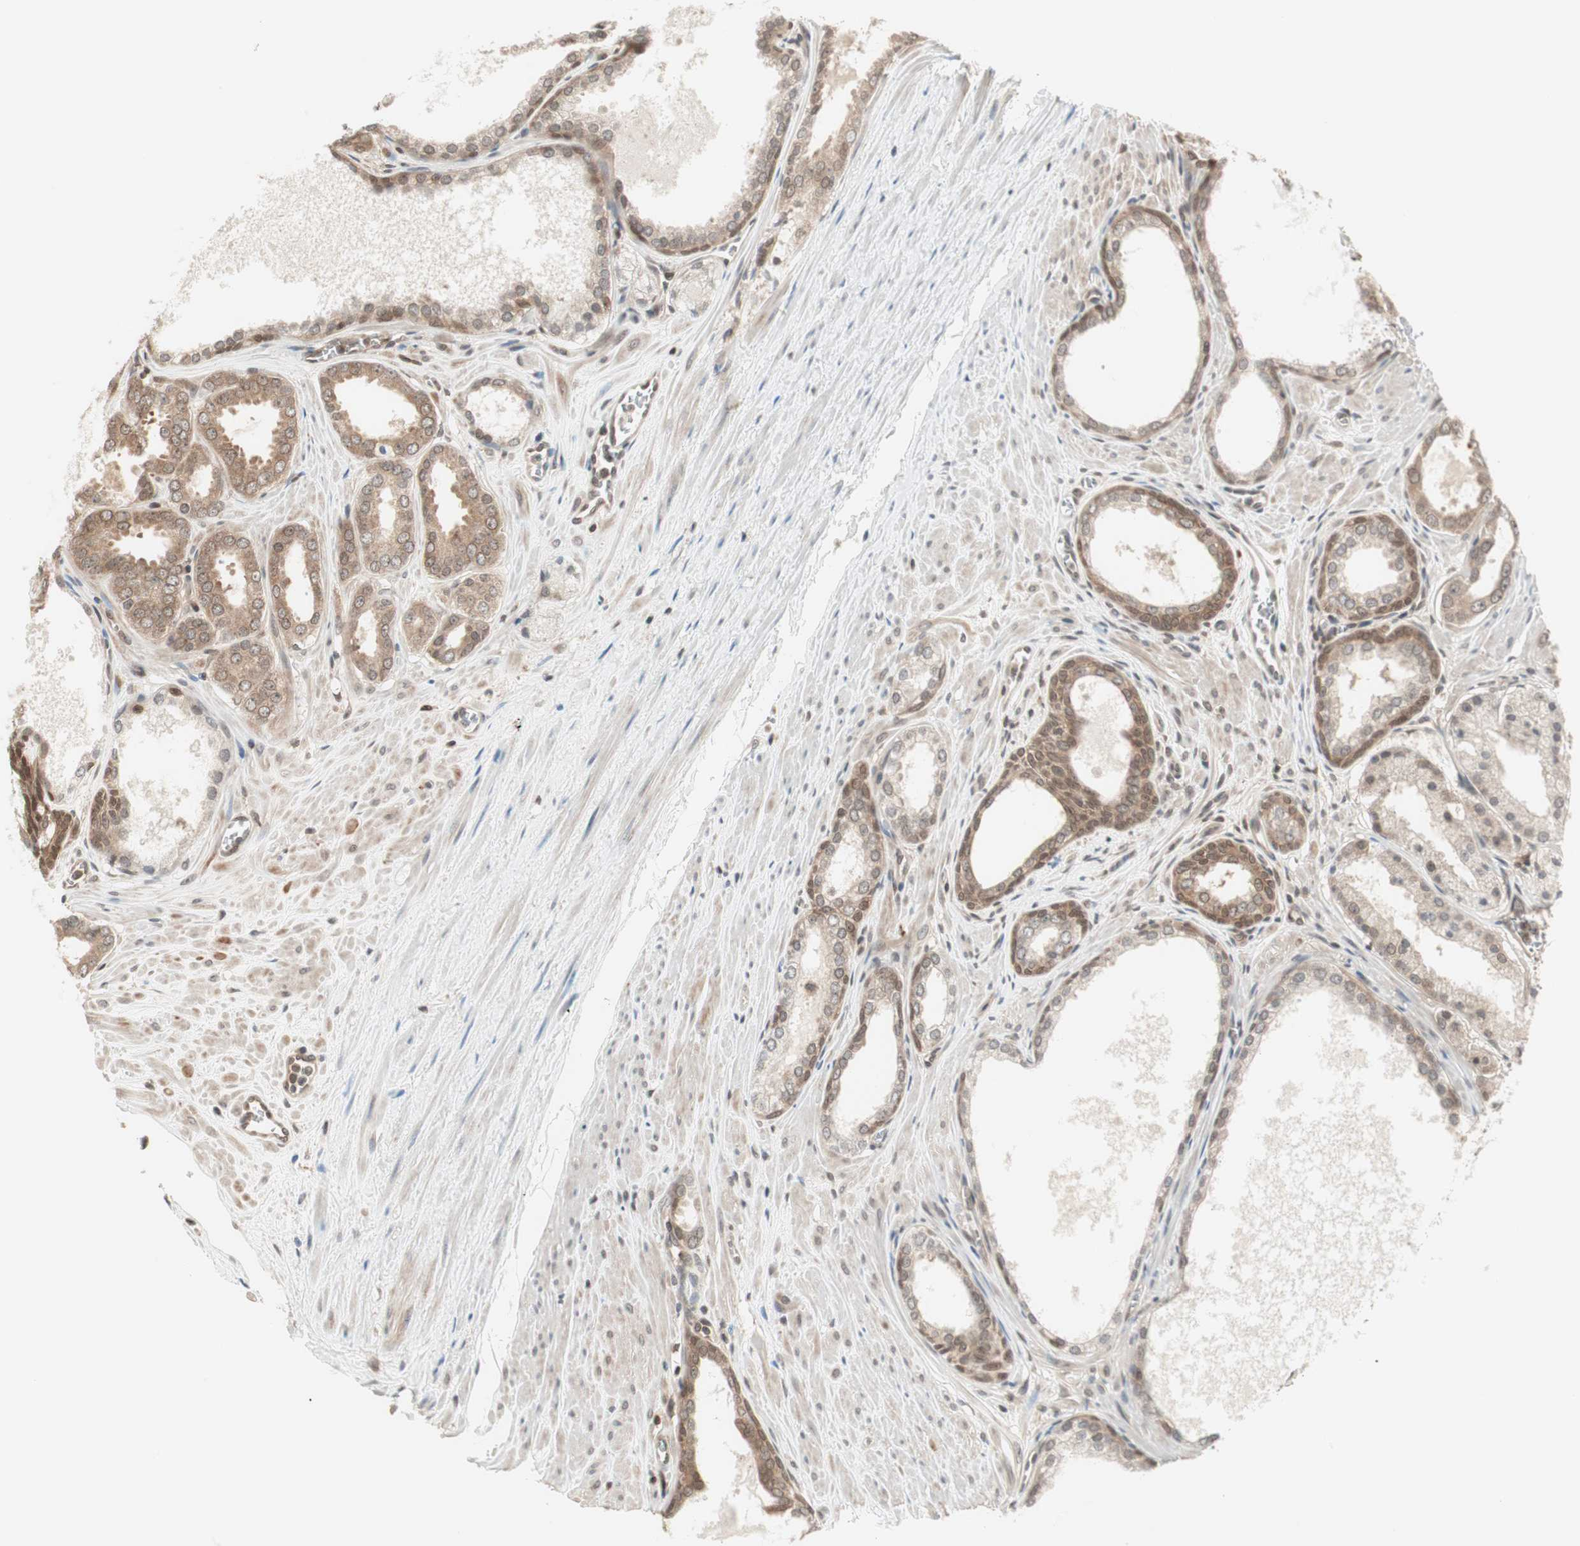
{"staining": {"intensity": "moderate", "quantity": ">75%", "location": "cytoplasmic/membranous"}, "tissue": "prostate cancer", "cell_type": "Tumor cells", "image_type": "cancer", "snomed": [{"axis": "morphology", "description": "Adenocarcinoma, Low grade"}, {"axis": "topography", "description": "Prostate"}], "caption": "Human adenocarcinoma (low-grade) (prostate) stained with a protein marker shows moderate staining in tumor cells.", "gene": "UBE2I", "patient": {"sex": "male", "age": 57}}